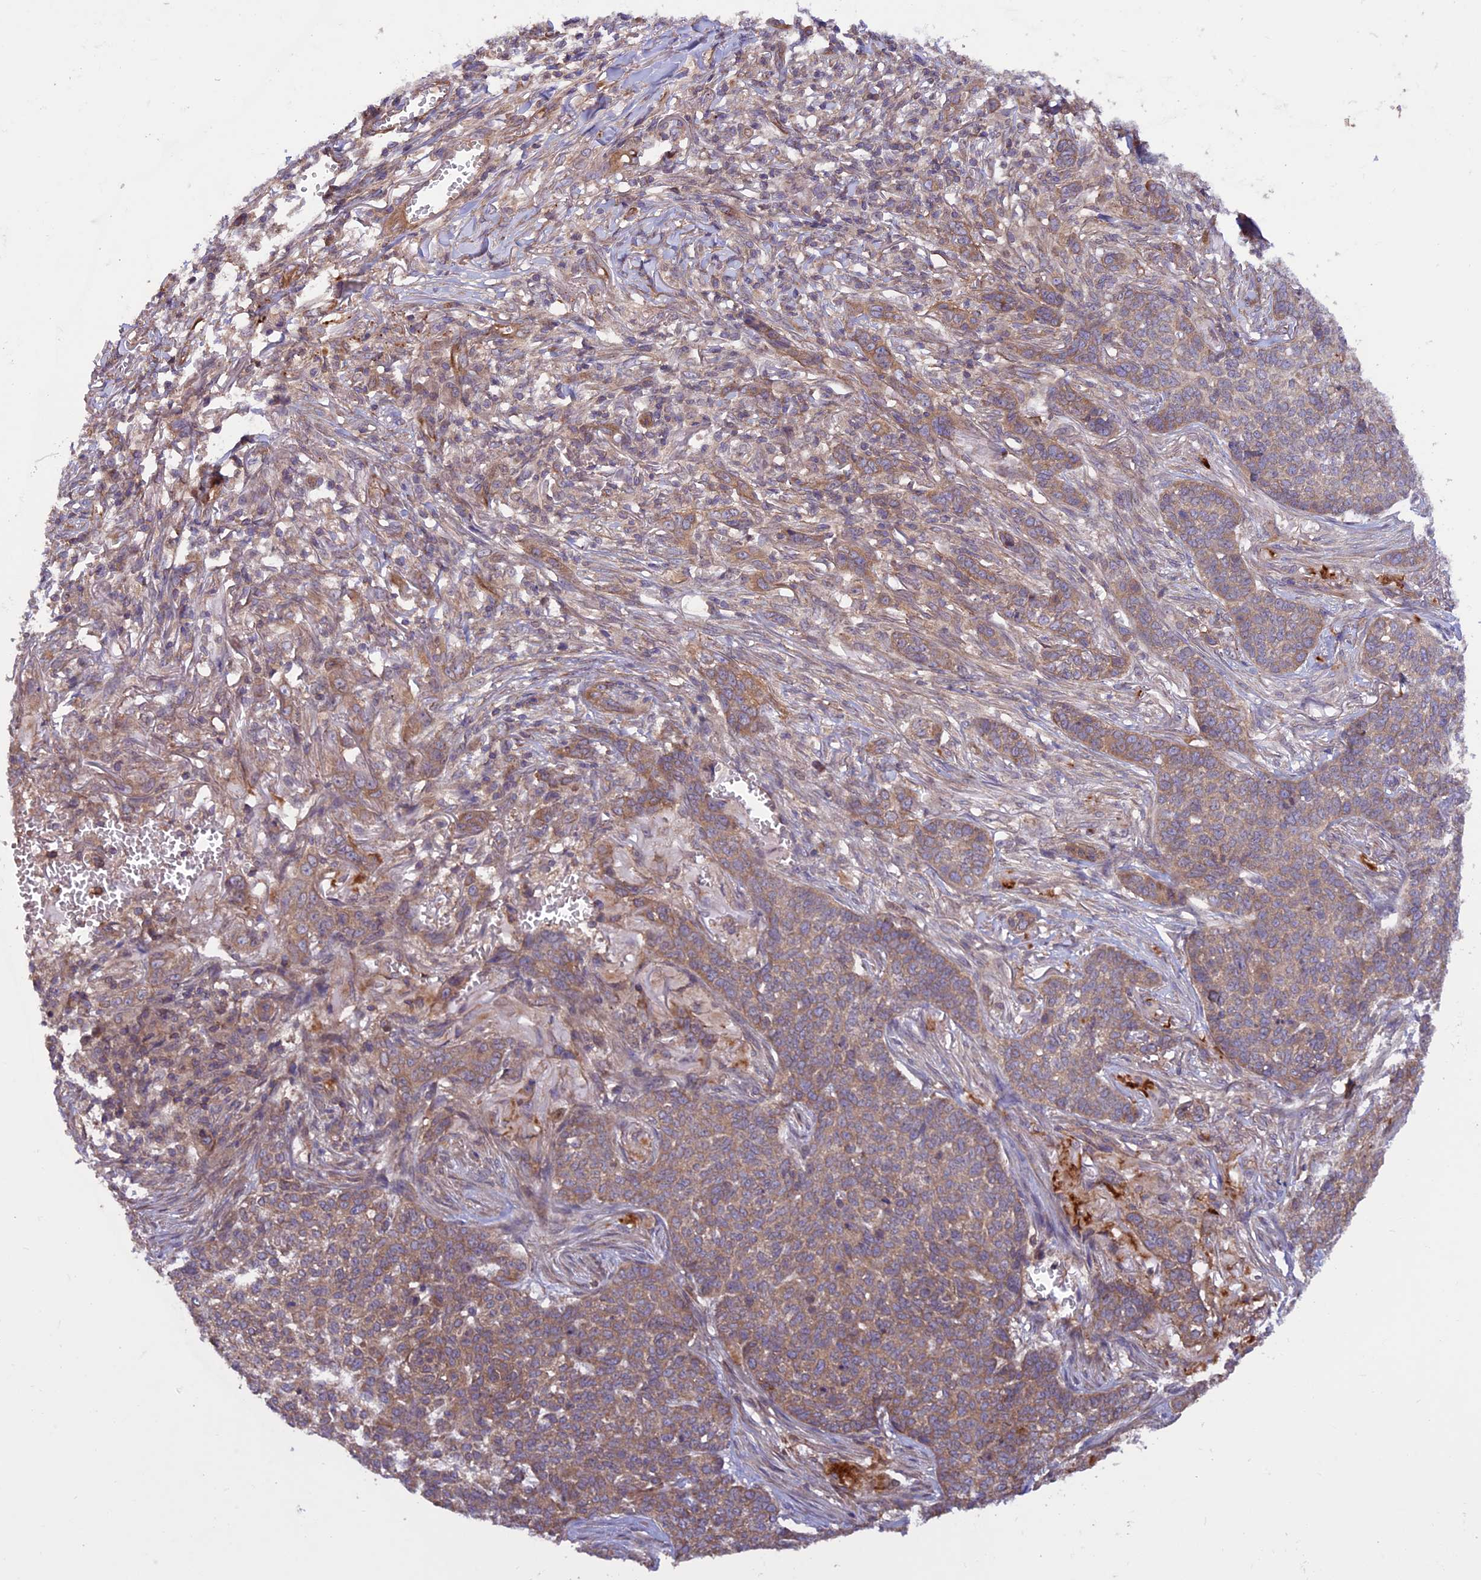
{"staining": {"intensity": "moderate", "quantity": "25%-75%", "location": "cytoplasmic/membranous"}, "tissue": "skin cancer", "cell_type": "Tumor cells", "image_type": "cancer", "snomed": [{"axis": "morphology", "description": "Basal cell carcinoma"}, {"axis": "topography", "description": "Skin"}], "caption": "This is a micrograph of immunohistochemistry (IHC) staining of skin cancer (basal cell carcinoma), which shows moderate staining in the cytoplasmic/membranous of tumor cells.", "gene": "CCDC125", "patient": {"sex": "male", "age": 85}}